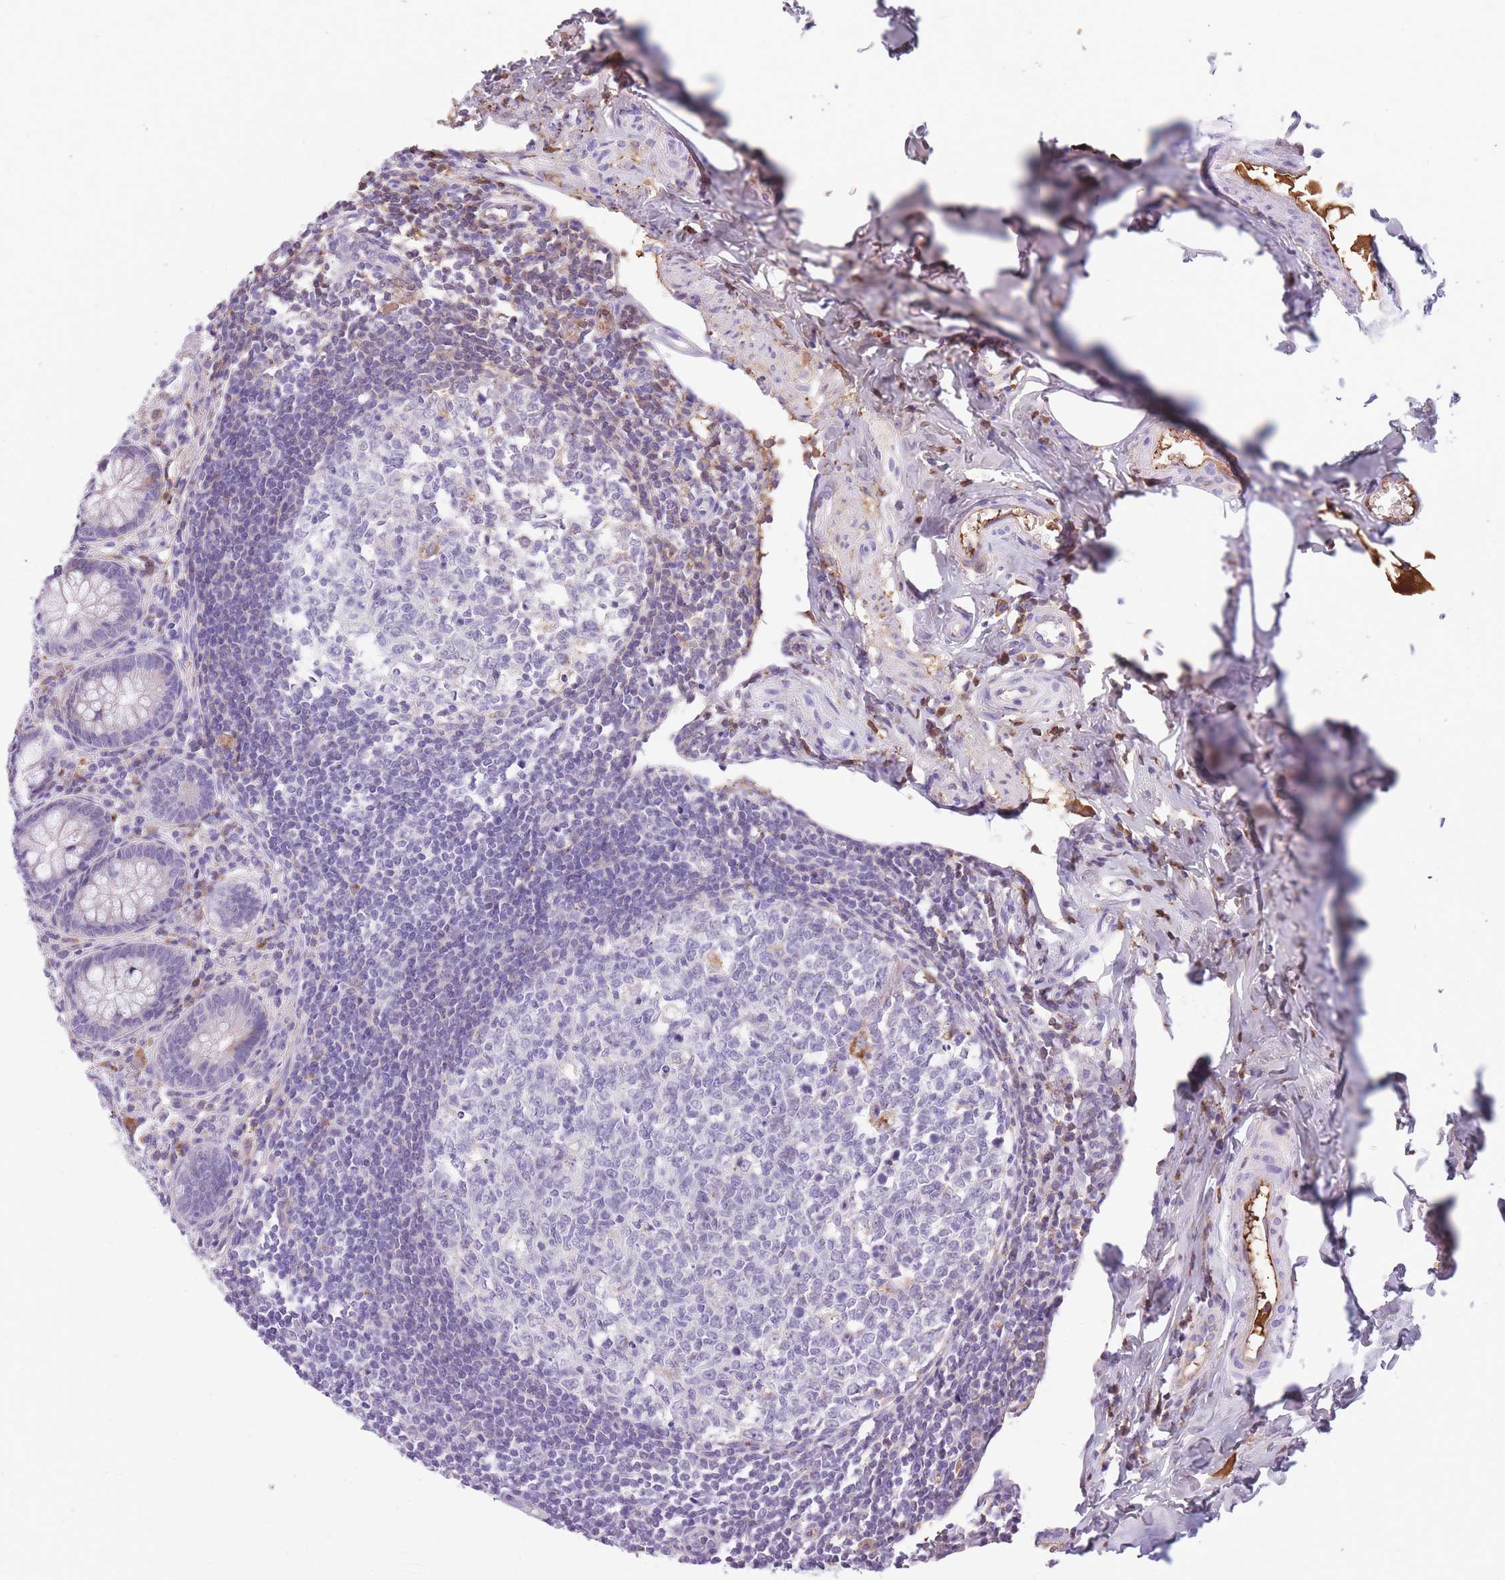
{"staining": {"intensity": "negative", "quantity": "none", "location": "none"}, "tissue": "appendix", "cell_type": "Glandular cells", "image_type": "normal", "snomed": [{"axis": "morphology", "description": "Normal tissue, NOS"}, {"axis": "topography", "description": "Appendix"}], "caption": "A high-resolution micrograph shows immunohistochemistry (IHC) staining of unremarkable appendix, which reveals no significant staining in glandular cells. (DAB immunohistochemistry (IHC) with hematoxylin counter stain).", "gene": "GNAT1", "patient": {"sex": "female", "age": 33}}